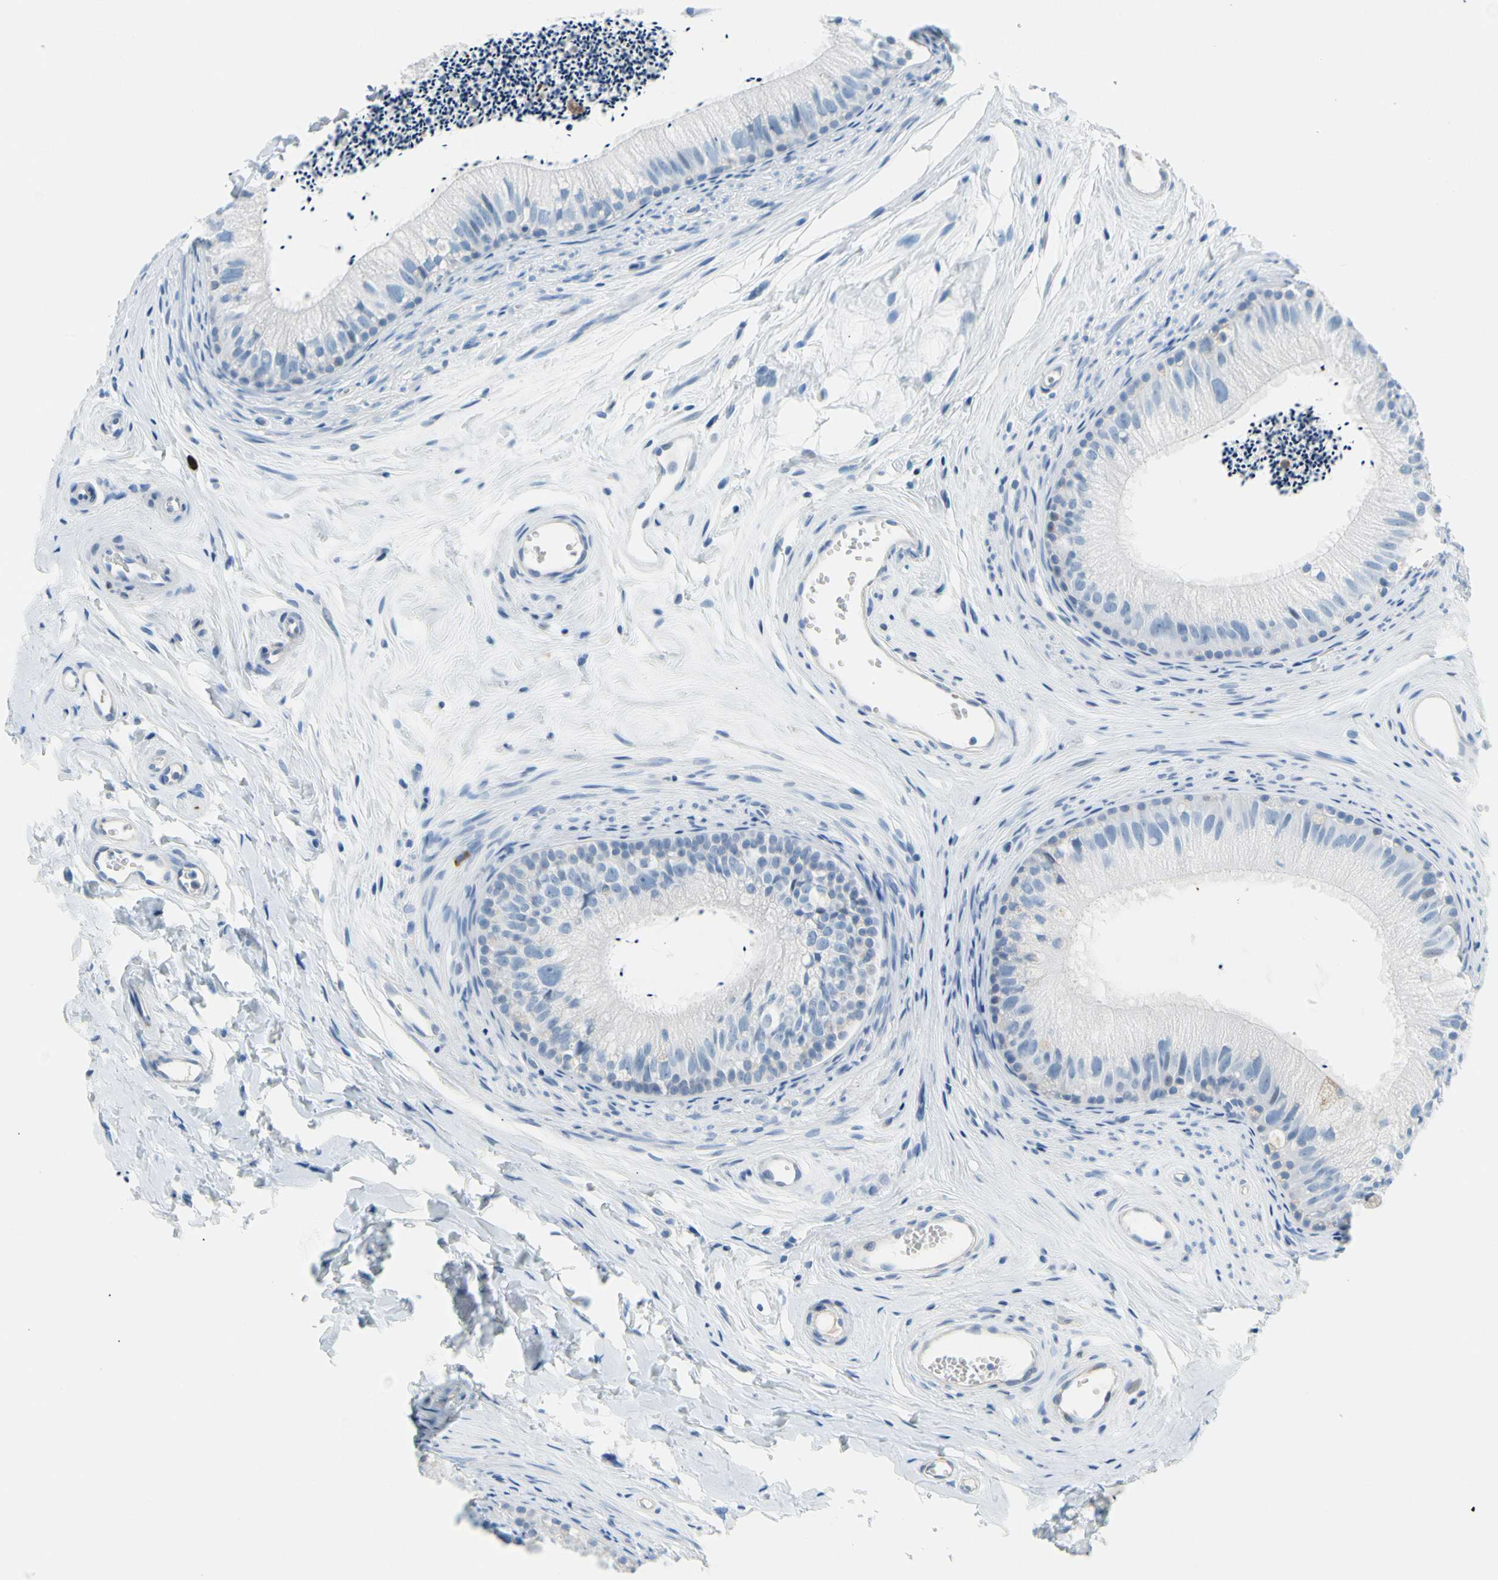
{"staining": {"intensity": "negative", "quantity": "none", "location": "none"}, "tissue": "epididymis", "cell_type": "Glandular cells", "image_type": "normal", "snomed": [{"axis": "morphology", "description": "Normal tissue, NOS"}, {"axis": "topography", "description": "Epididymis"}], "caption": "The micrograph demonstrates no significant staining in glandular cells of epididymis.", "gene": "TACC3", "patient": {"sex": "male", "age": 56}}